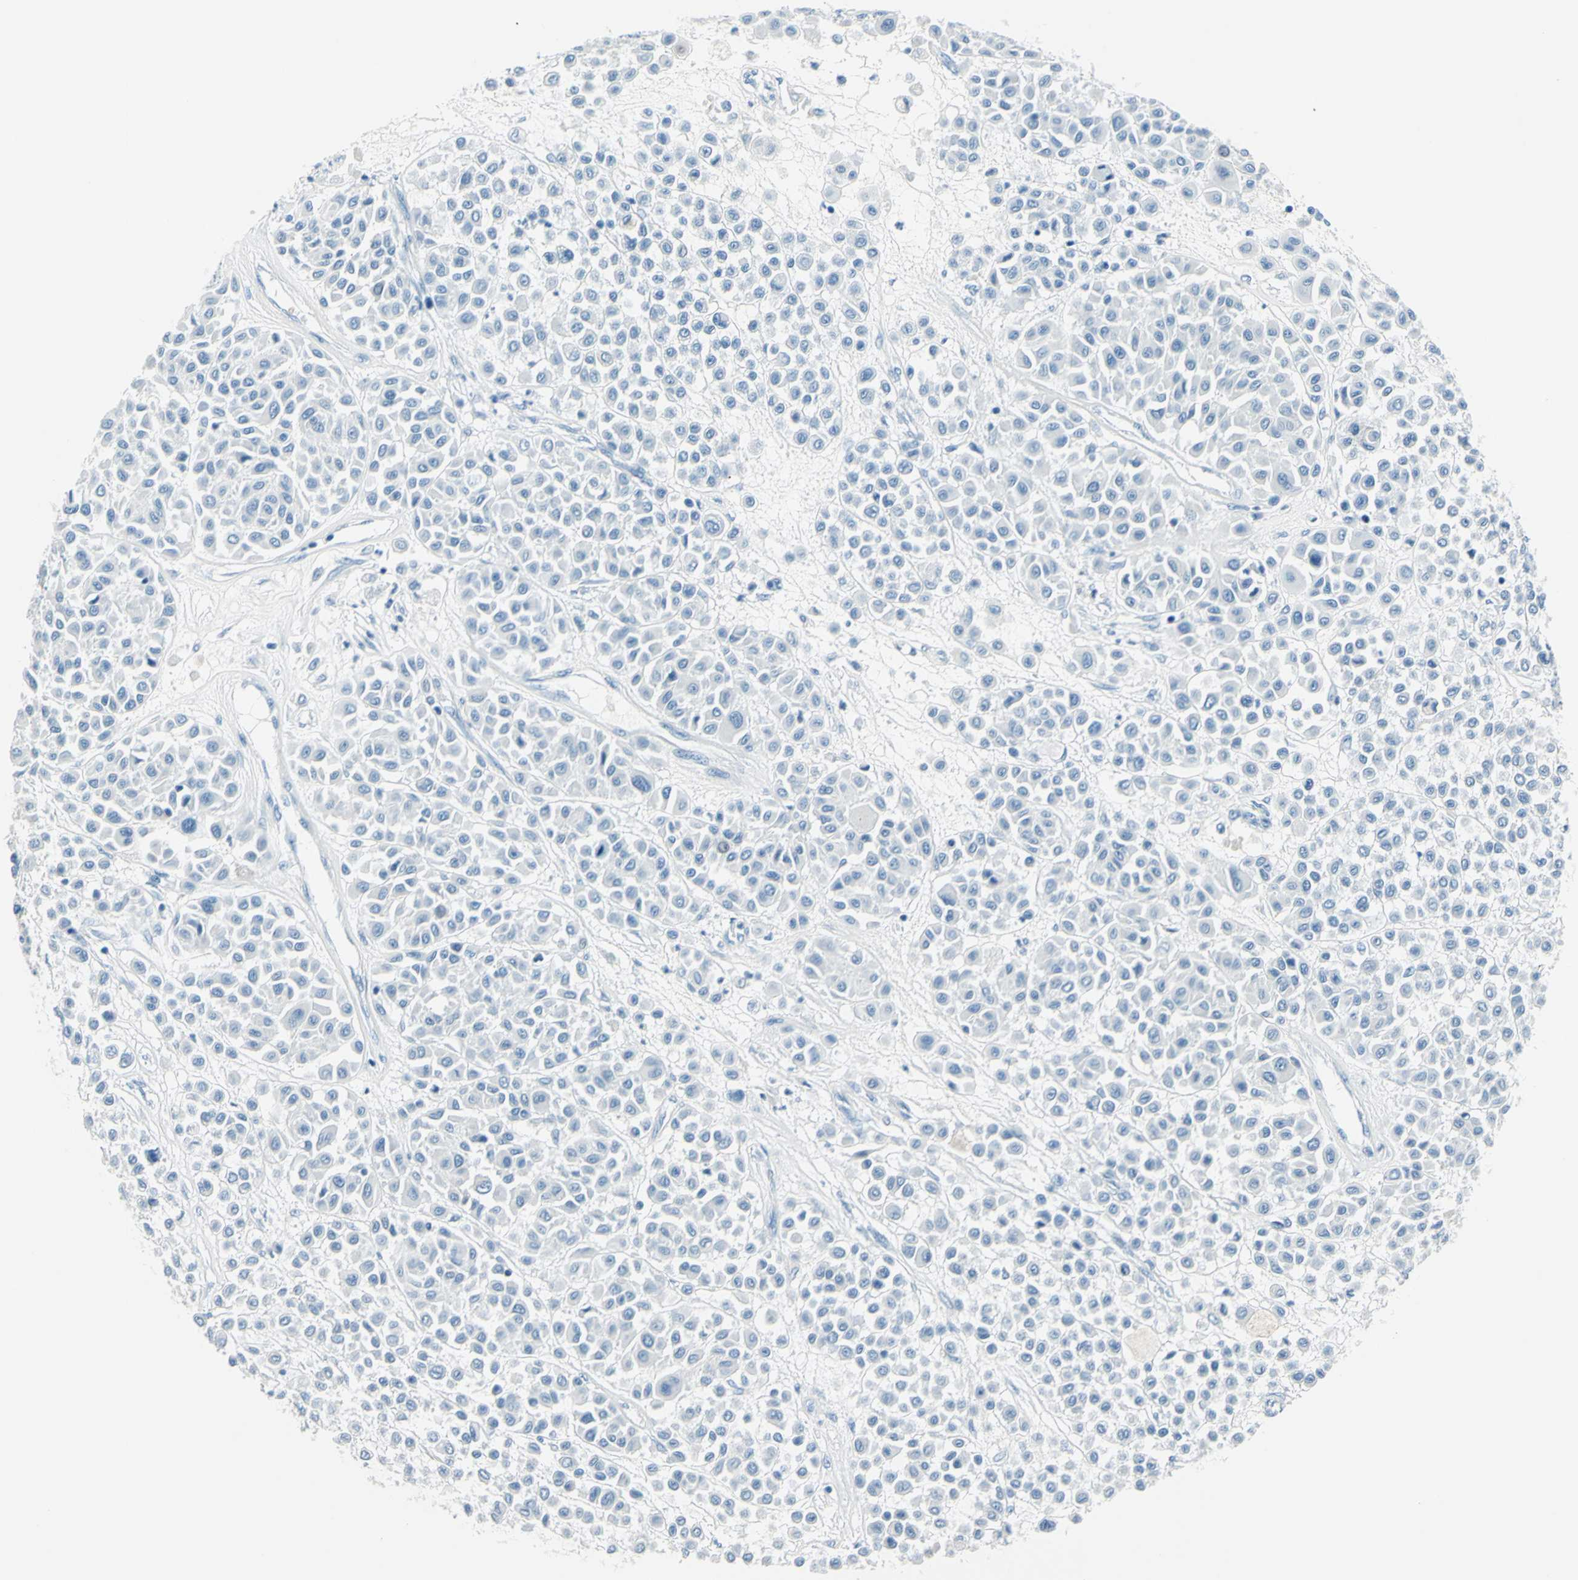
{"staining": {"intensity": "negative", "quantity": "none", "location": "none"}, "tissue": "melanoma", "cell_type": "Tumor cells", "image_type": "cancer", "snomed": [{"axis": "morphology", "description": "Malignant melanoma, Metastatic site"}, {"axis": "topography", "description": "Soft tissue"}], "caption": "Immunohistochemical staining of human malignant melanoma (metastatic site) shows no significant staining in tumor cells.", "gene": "CDH15", "patient": {"sex": "male", "age": 41}}